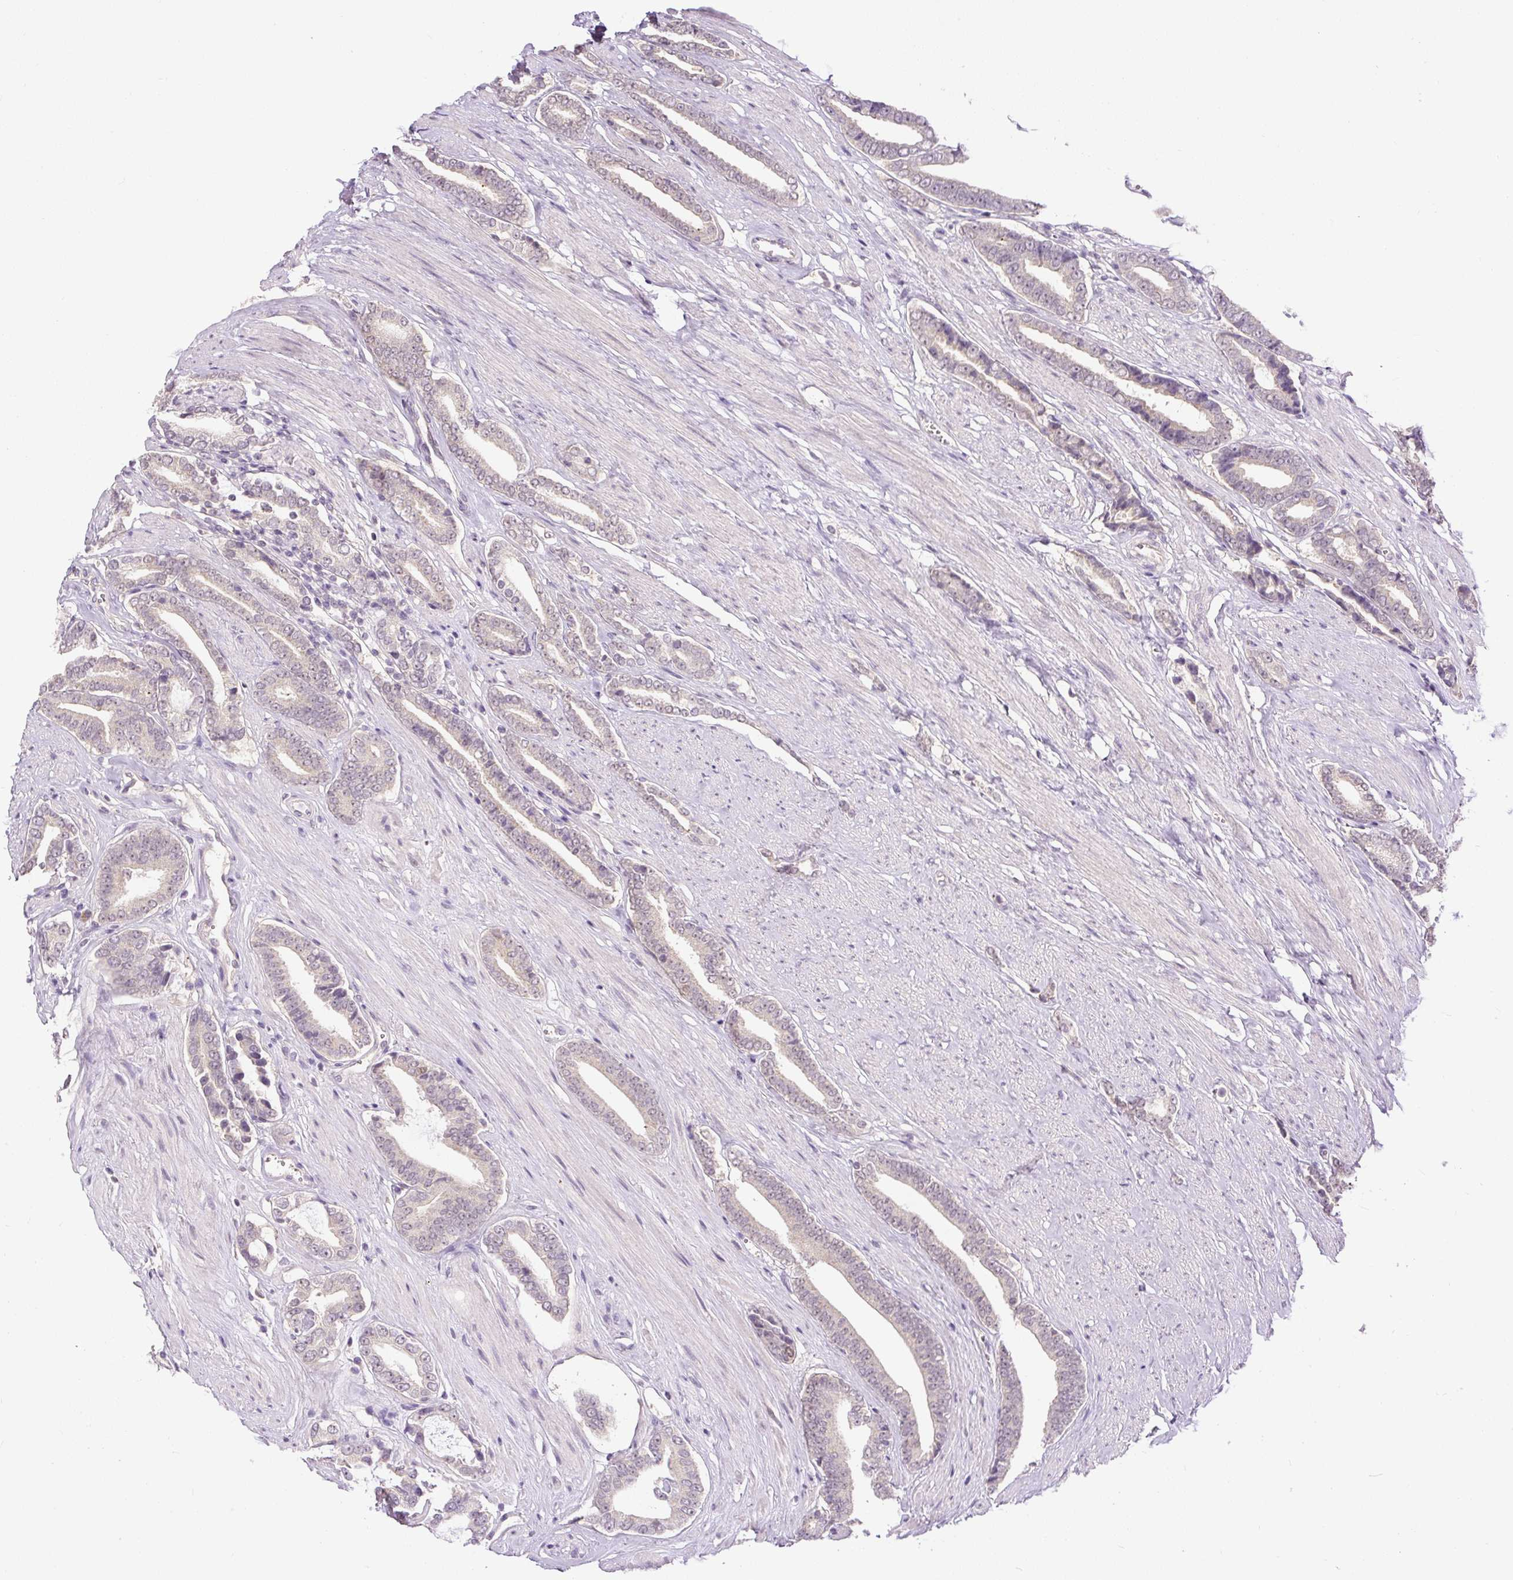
{"staining": {"intensity": "weak", "quantity": "25%-75%", "location": "nuclear"}, "tissue": "prostate cancer", "cell_type": "Tumor cells", "image_type": "cancer", "snomed": [{"axis": "morphology", "description": "Adenocarcinoma, NOS"}, {"axis": "topography", "description": "Prostate and seminal vesicle, NOS"}], "caption": "Prostate adenocarcinoma stained with IHC demonstrates weak nuclear positivity in about 25%-75% of tumor cells. Nuclei are stained in blue.", "gene": "RACGAP1", "patient": {"sex": "male", "age": 76}}